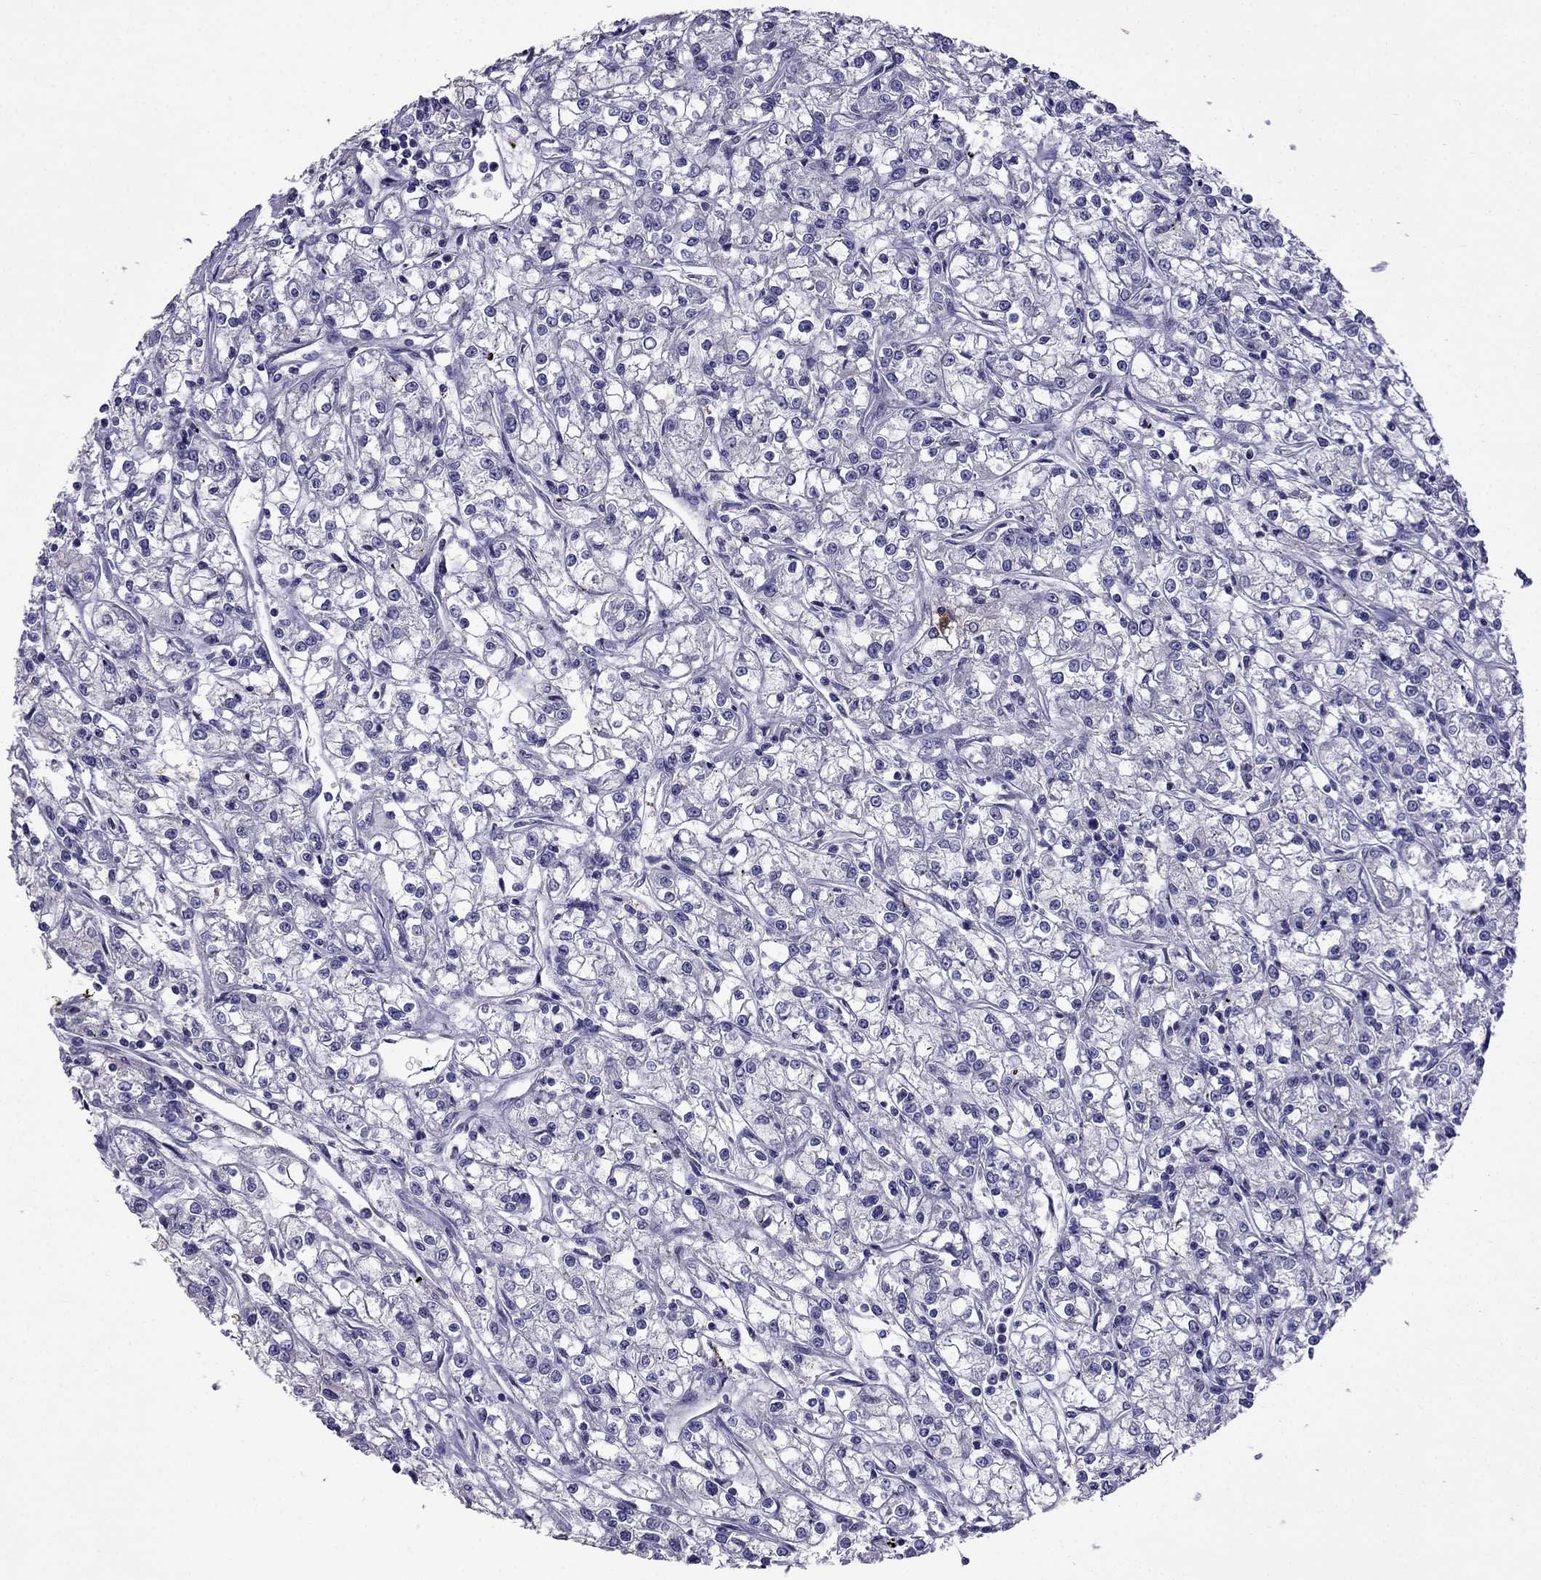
{"staining": {"intensity": "negative", "quantity": "none", "location": "none"}, "tissue": "renal cancer", "cell_type": "Tumor cells", "image_type": "cancer", "snomed": [{"axis": "morphology", "description": "Adenocarcinoma, NOS"}, {"axis": "topography", "description": "Kidney"}], "caption": "Adenocarcinoma (renal) was stained to show a protein in brown. There is no significant expression in tumor cells.", "gene": "AQP9", "patient": {"sex": "female", "age": 59}}